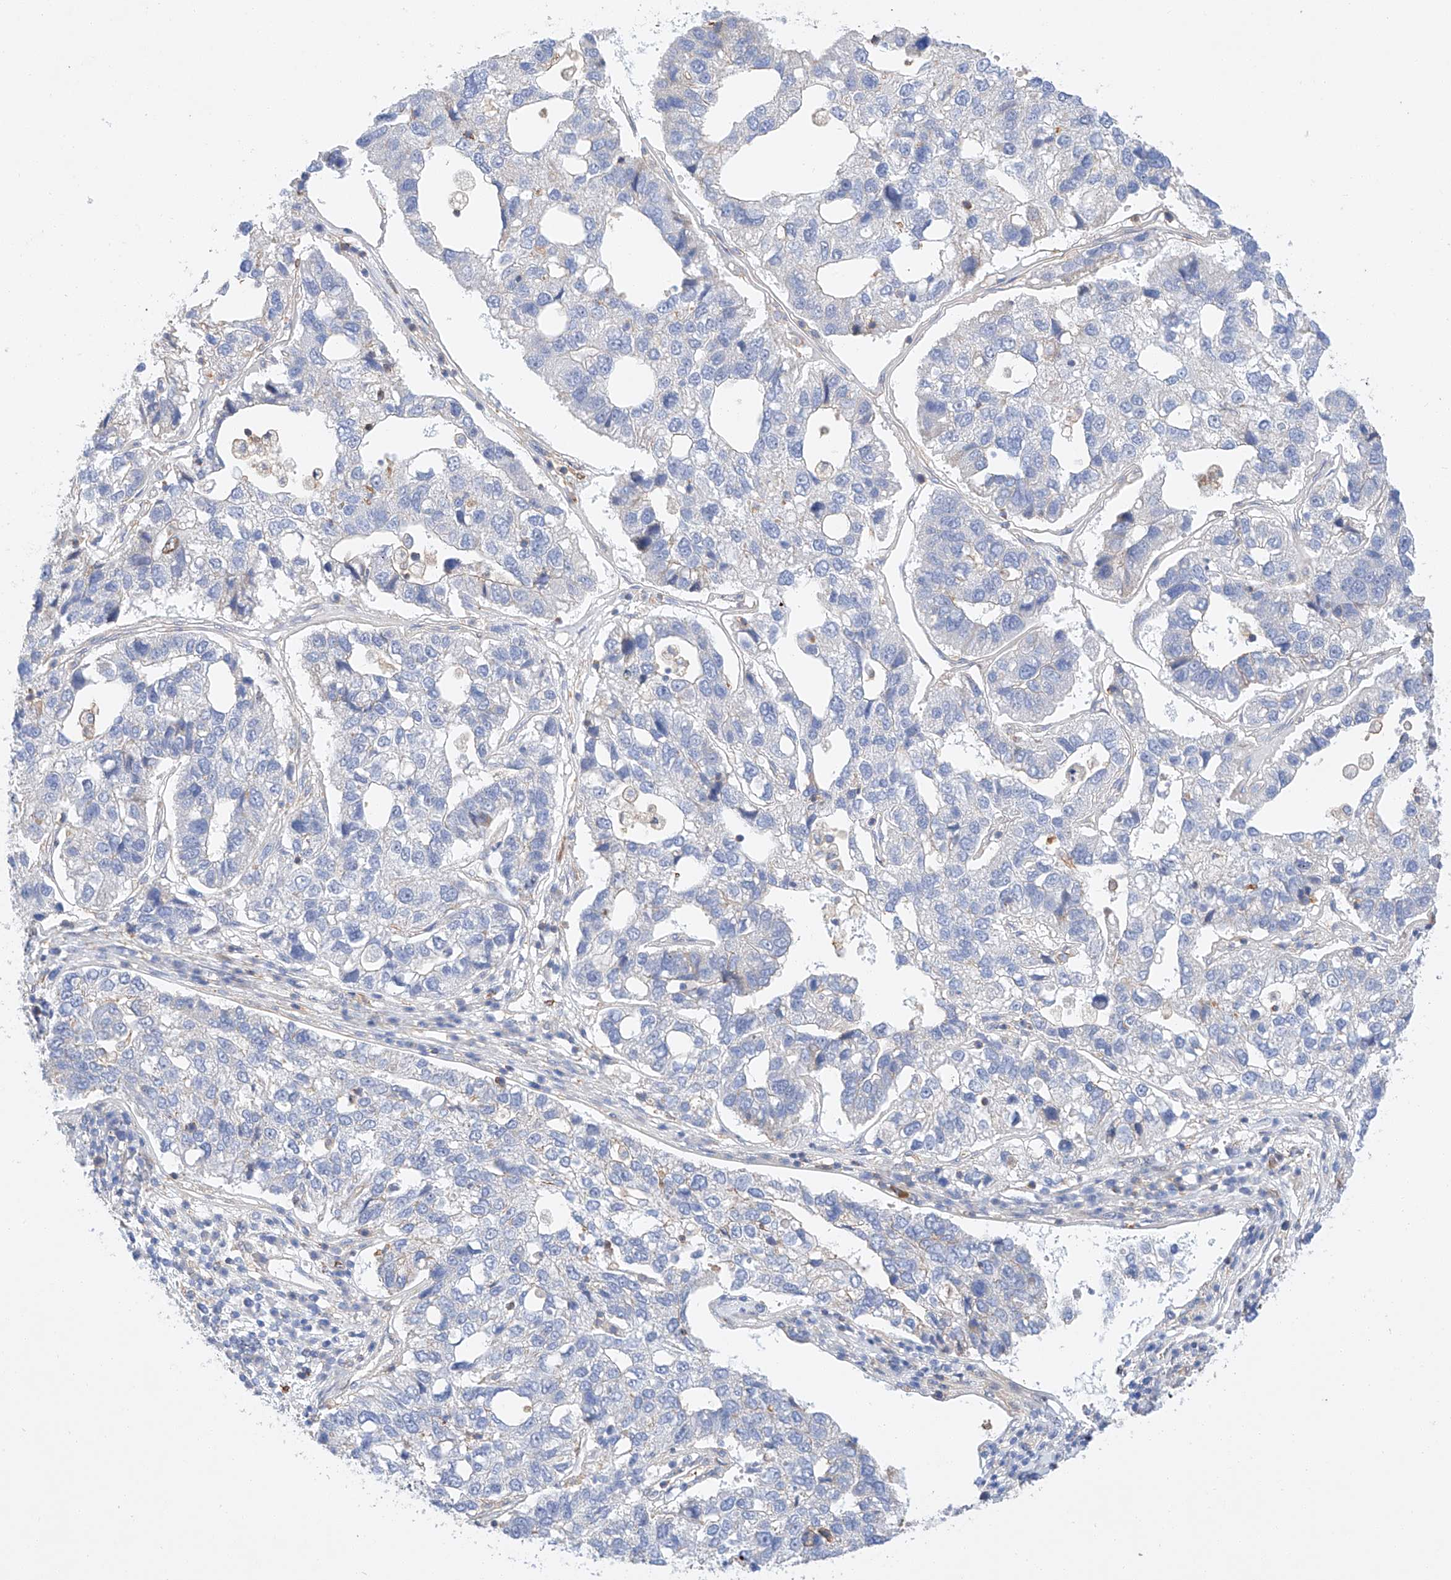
{"staining": {"intensity": "negative", "quantity": "none", "location": "none"}, "tissue": "pancreatic cancer", "cell_type": "Tumor cells", "image_type": "cancer", "snomed": [{"axis": "morphology", "description": "Adenocarcinoma, NOS"}, {"axis": "topography", "description": "Pancreas"}], "caption": "Pancreatic adenocarcinoma stained for a protein using immunohistochemistry reveals no expression tumor cells.", "gene": "HDAC9", "patient": {"sex": "female", "age": 61}}